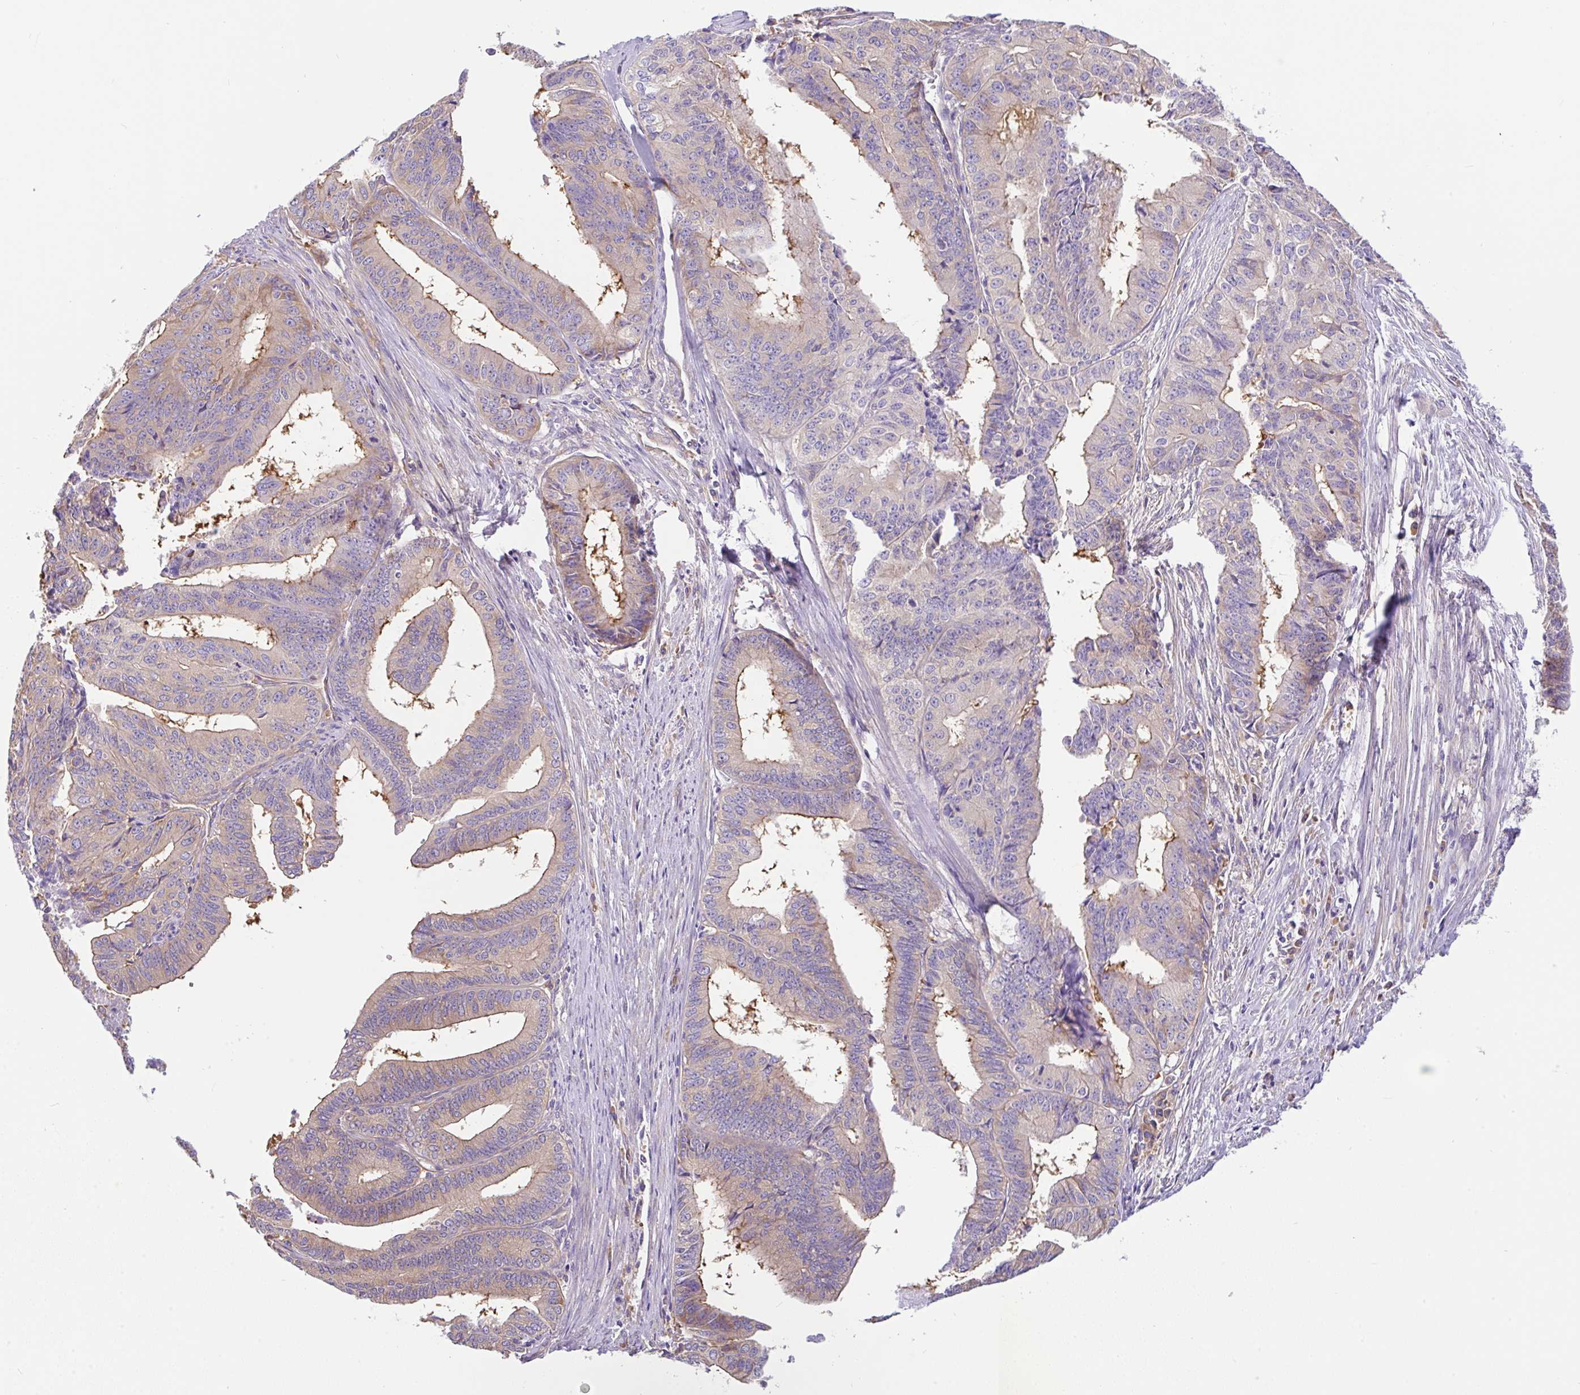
{"staining": {"intensity": "moderate", "quantity": "<25%", "location": "cytoplasmic/membranous"}, "tissue": "endometrial cancer", "cell_type": "Tumor cells", "image_type": "cancer", "snomed": [{"axis": "morphology", "description": "Adenocarcinoma, NOS"}, {"axis": "topography", "description": "Endometrium"}], "caption": "A micrograph showing moderate cytoplasmic/membranous staining in approximately <25% of tumor cells in endometrial cancer, as visualized by brown immunohistochemical staining.", "gene": "GFPT2", "patient": {"sex": "female", "age": 65}}